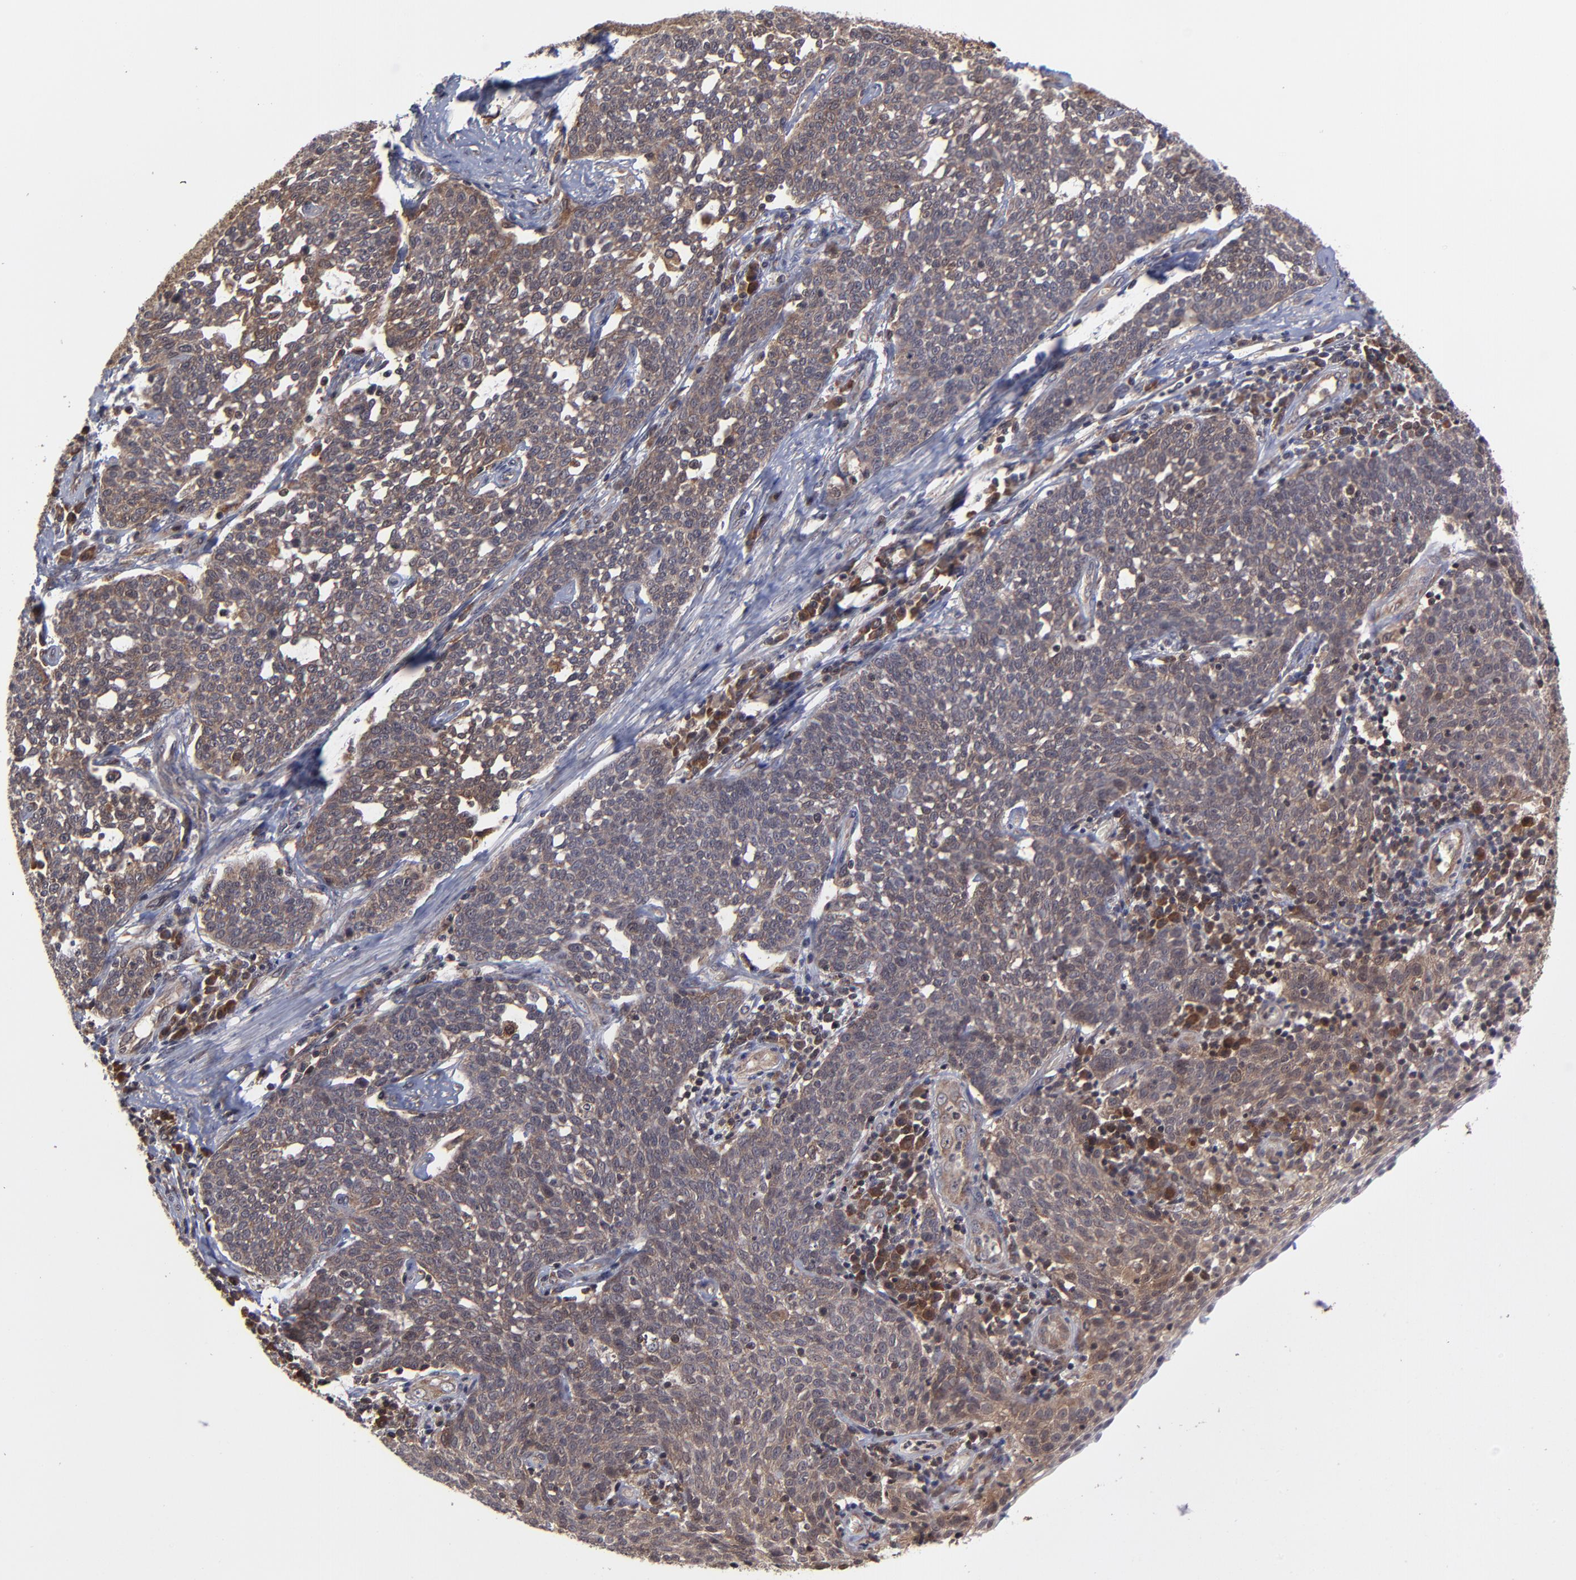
{"staining": {"intensity": "moderate", "quantity": ">75%", "location": "cytoplasmic/membranous"}, "tissue": "cervical cancer", "cell_type": "Tumor cells", "image_type": "cancer", "snomed": [{"axis": "morphology", "description": "Squamous cell carcinoma, NOS"}, {"axis": "topography", "description": "Cervix"}], "caption": "This is an image of immunohistochemistry (IHC) staining of cervical cancer (squamous cell carcinoma), which shows moderate staining in the cytoplasmic/membranous of tumor cells.", "gene": "UBE2L6", "patient": {"sex": "female", "age": 34}}